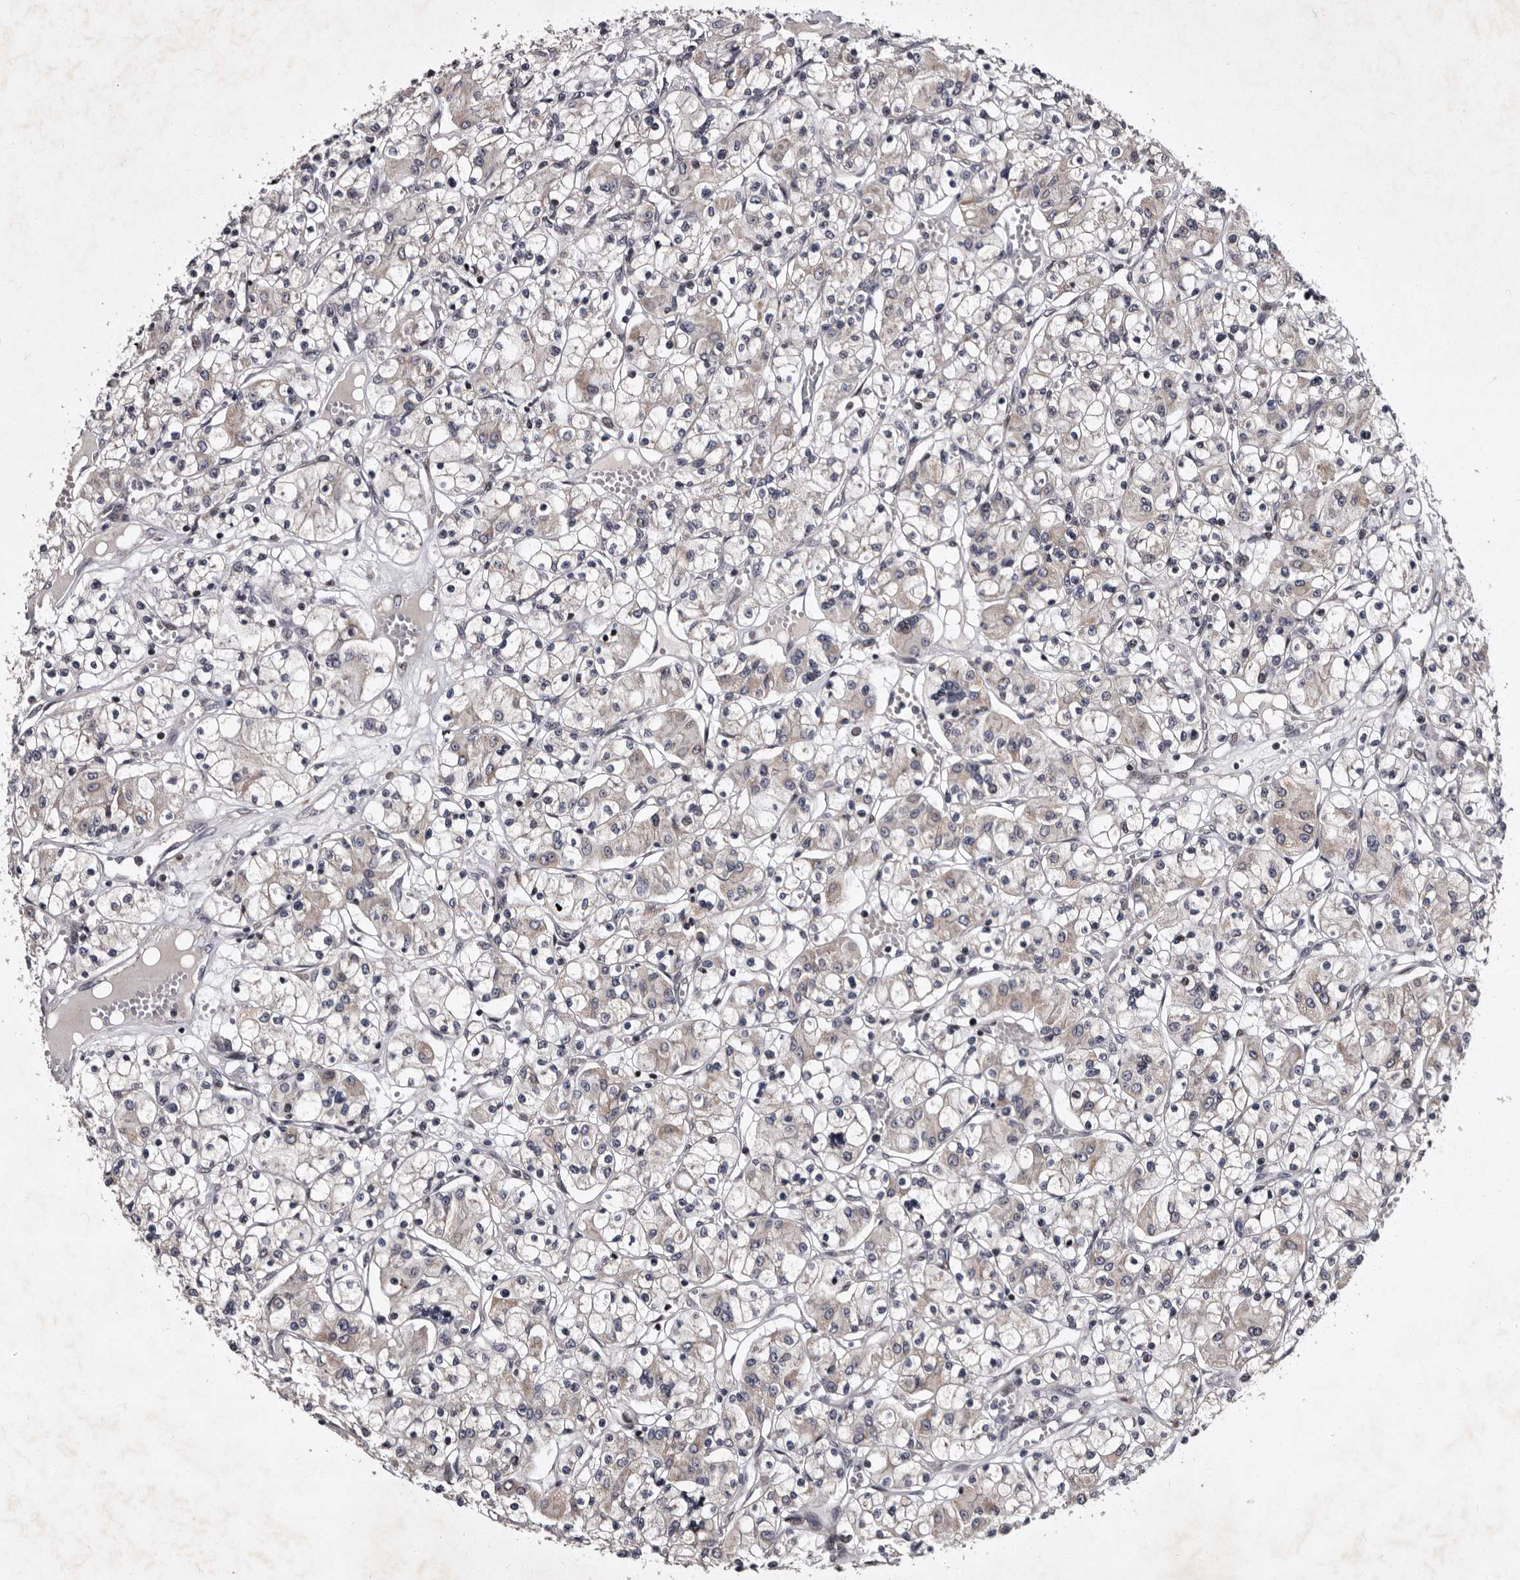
{"staining": {"intensity": "negative", "quantity": "none", "location": "none"}, "tissue": "renal cancer", "cell_type": "Tumor cells", "image_type": "cancer", "snomed": [{"axis": "morphology", "description": "Adenocarcinoma, NOS"}, {"axis": "topography", "description": "Kidney"}], "caption": "This is an immunohistochemistry image of renal adenocarcinoma. There is no positivity in tumor cells.", "gene": "TNKS", "patient": {"sex": "female", "age": 59}}